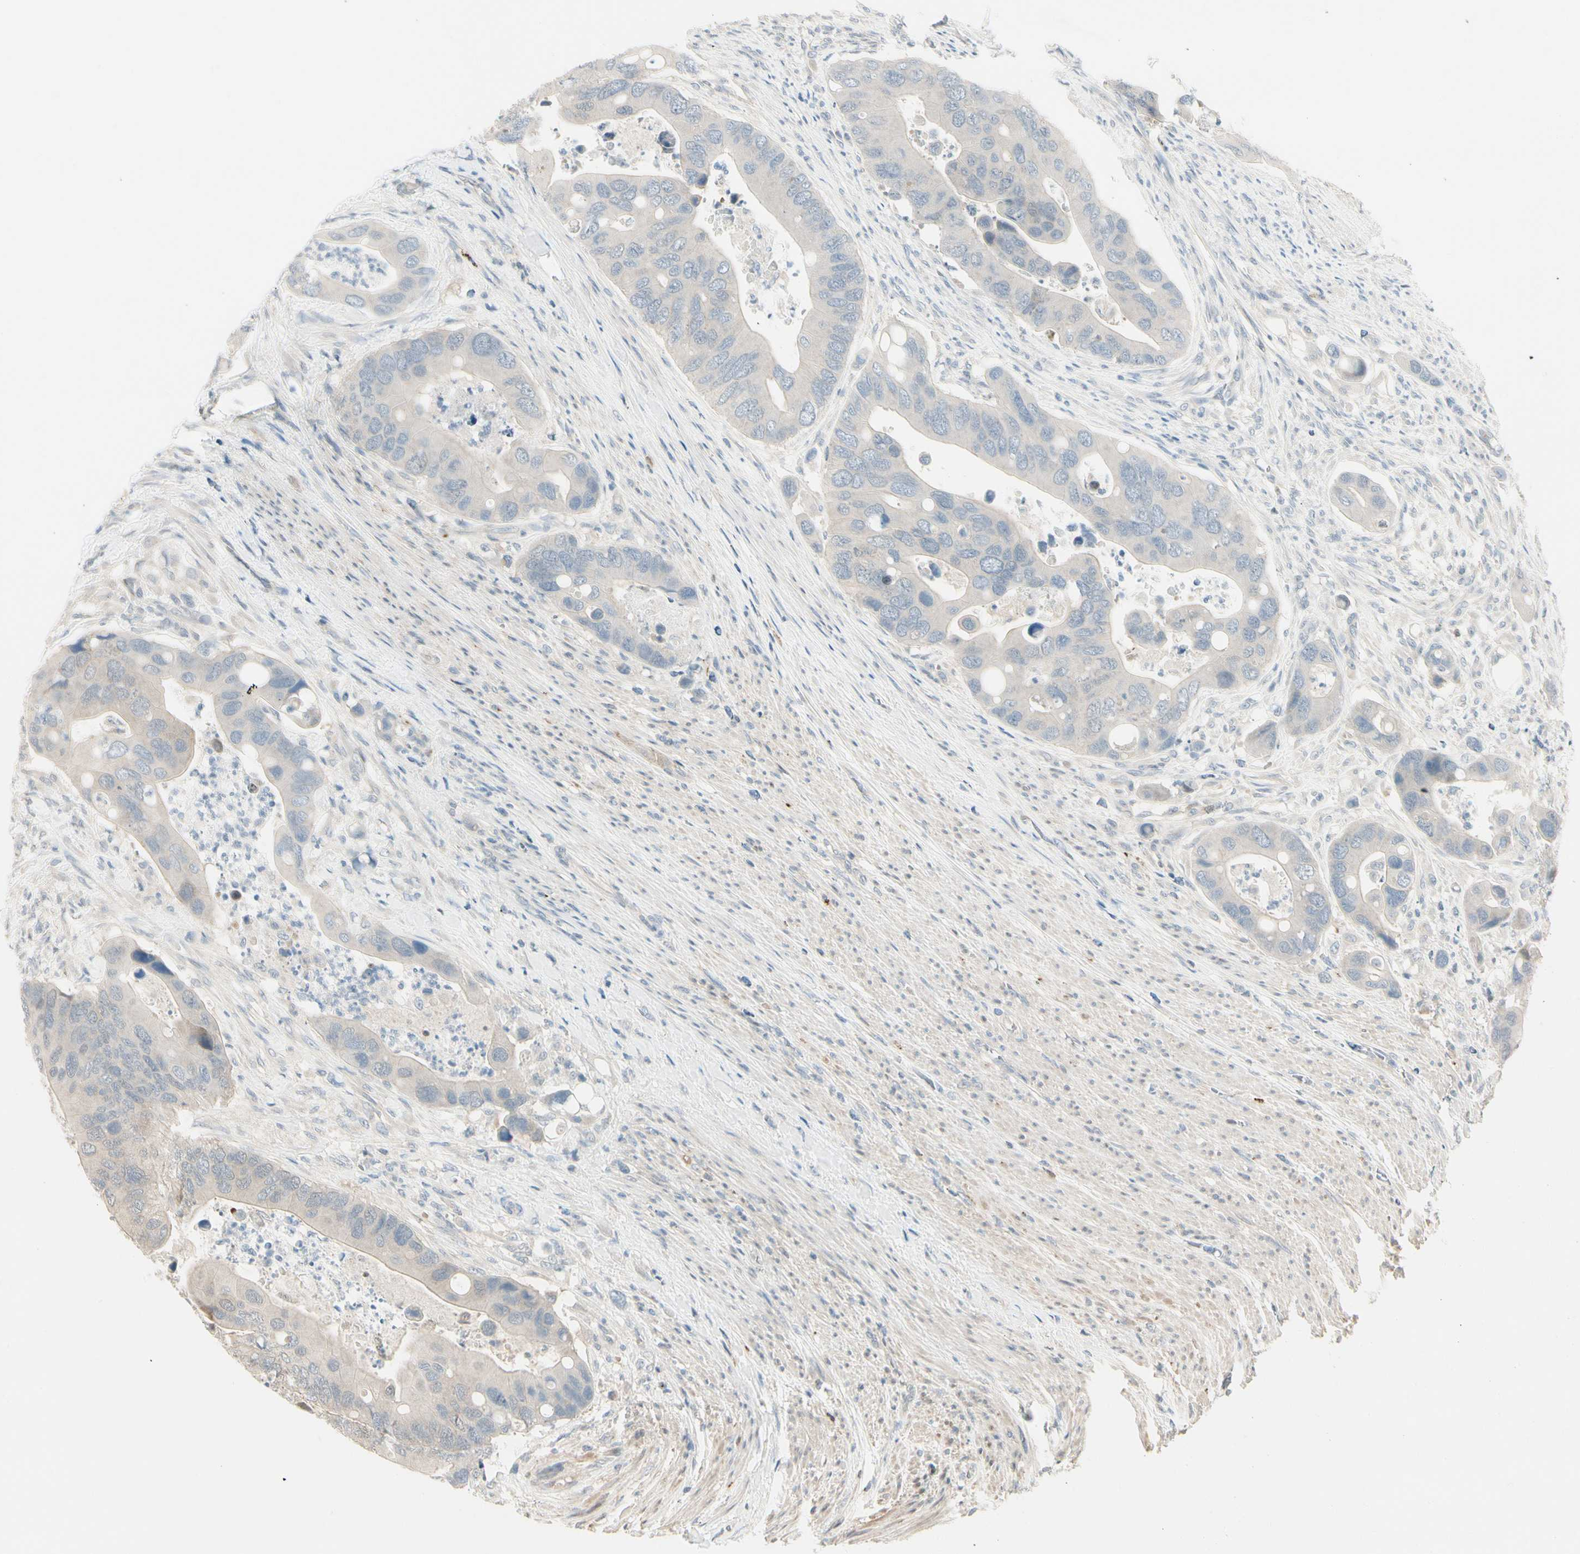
{"staining": {"intensity": "negative", "quantity": "none", "location": "none"}, "tissue": "colorectal cancer", "cell_type": "Tumor cells", "image_type": "cancer", "snomed": [{"axis": "morphology", "description": "Adenocarcinoma, NOS"}, {"axis": "topography", "description": "Rectum"}], "caption": "Tumor cells are negative for protein expression in human adenocarcinoma (colorectal).", "gene": "EVC", "patient": {"sex": "female", "age": 57}}